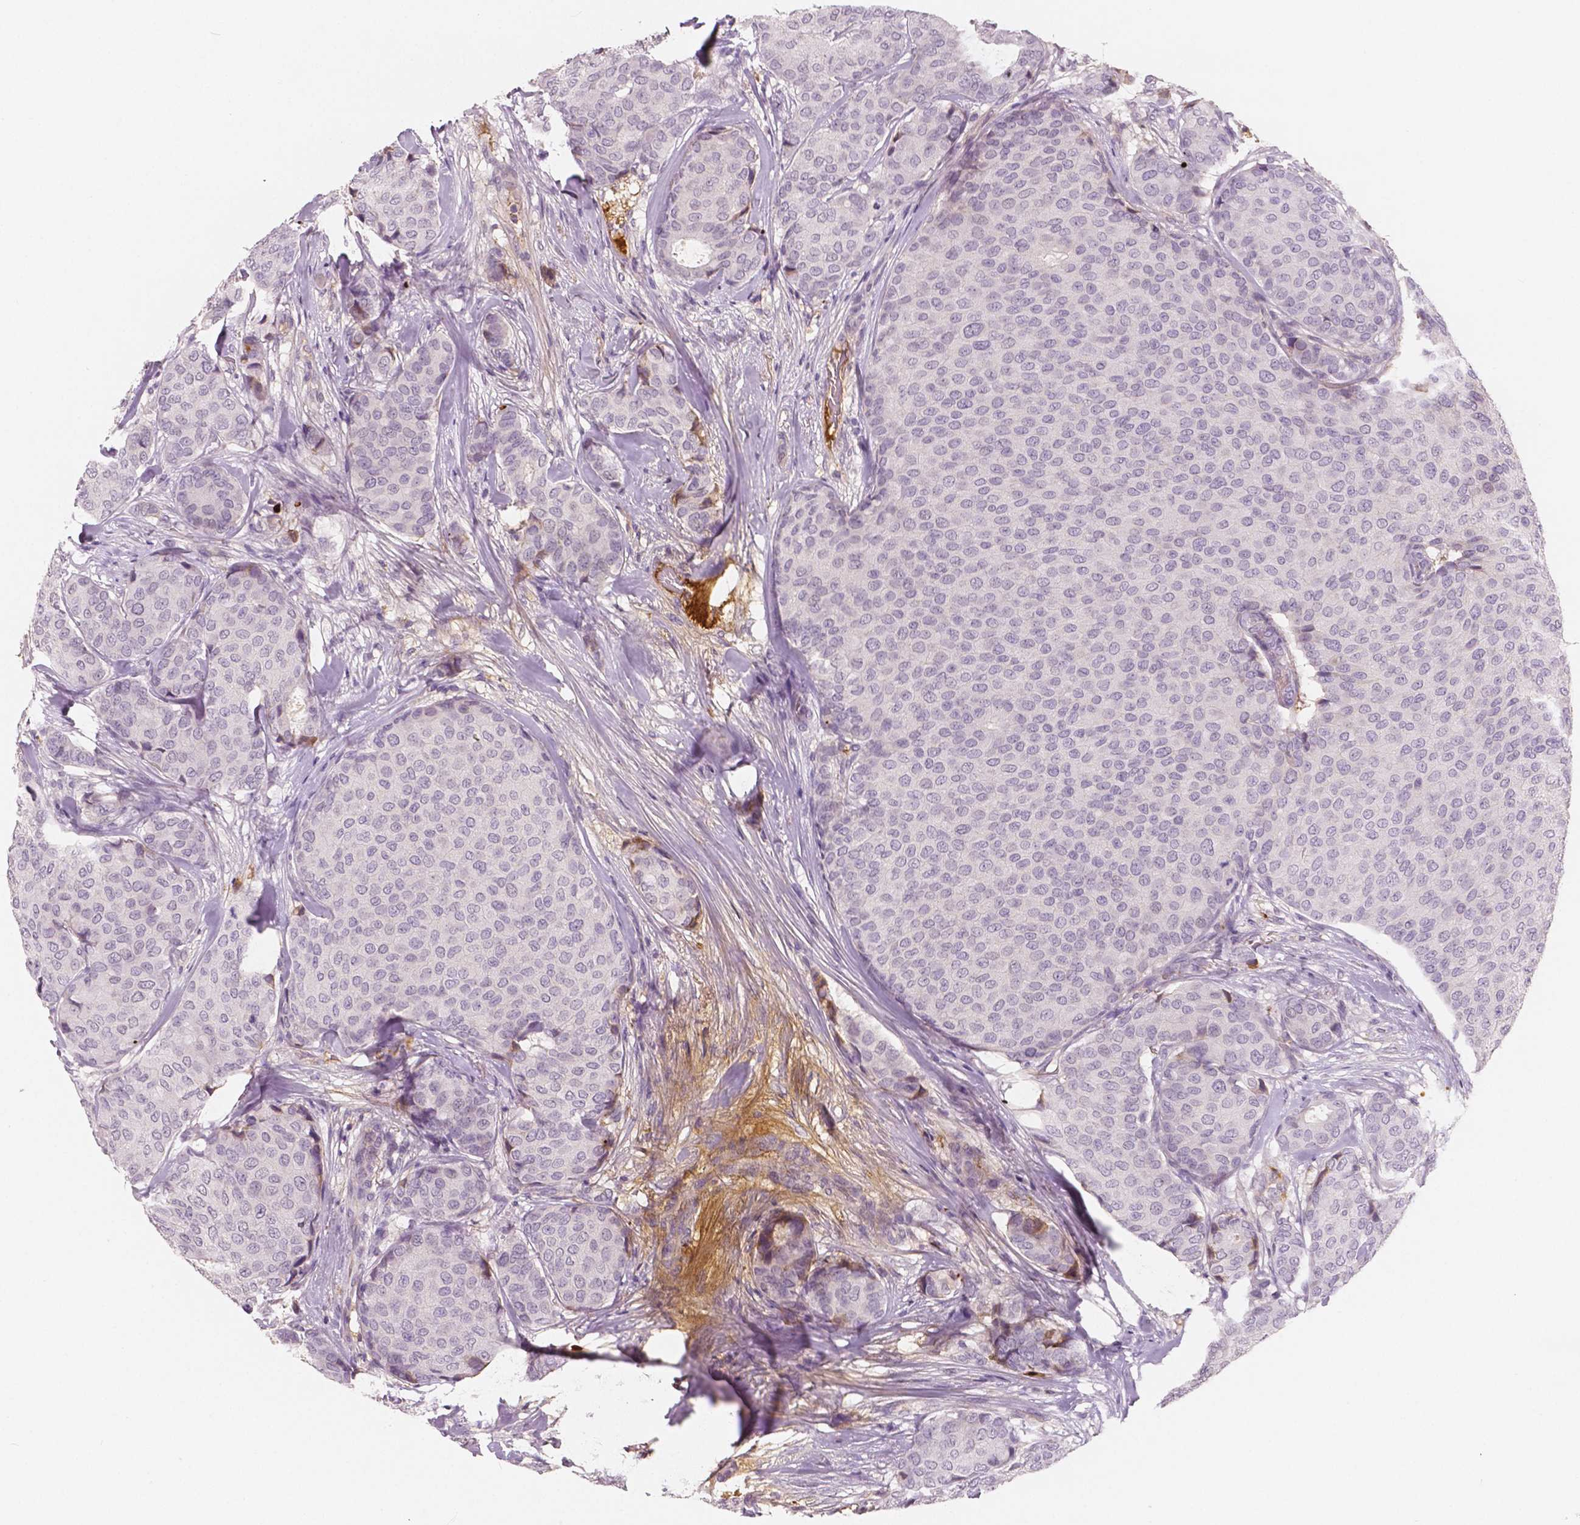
{"staining": {"intensity": "negative", "quantity": "none", "location": "none"}, "tissue": "breast cancer", "cell_type": "Tumor cells", "image_type": "cancer", "snomed": [{"axis": "morphology", "description": "Duct carcinoma"}, {"axis": "topography", "description": "Breast"}], "caption": "Invasive ductal carcinoma (breast) was stained to show a protein in brown. There is no significant expression in tumor cells.", "gene": "APOA4", "patient": {"sex": "female", "age": 75}}